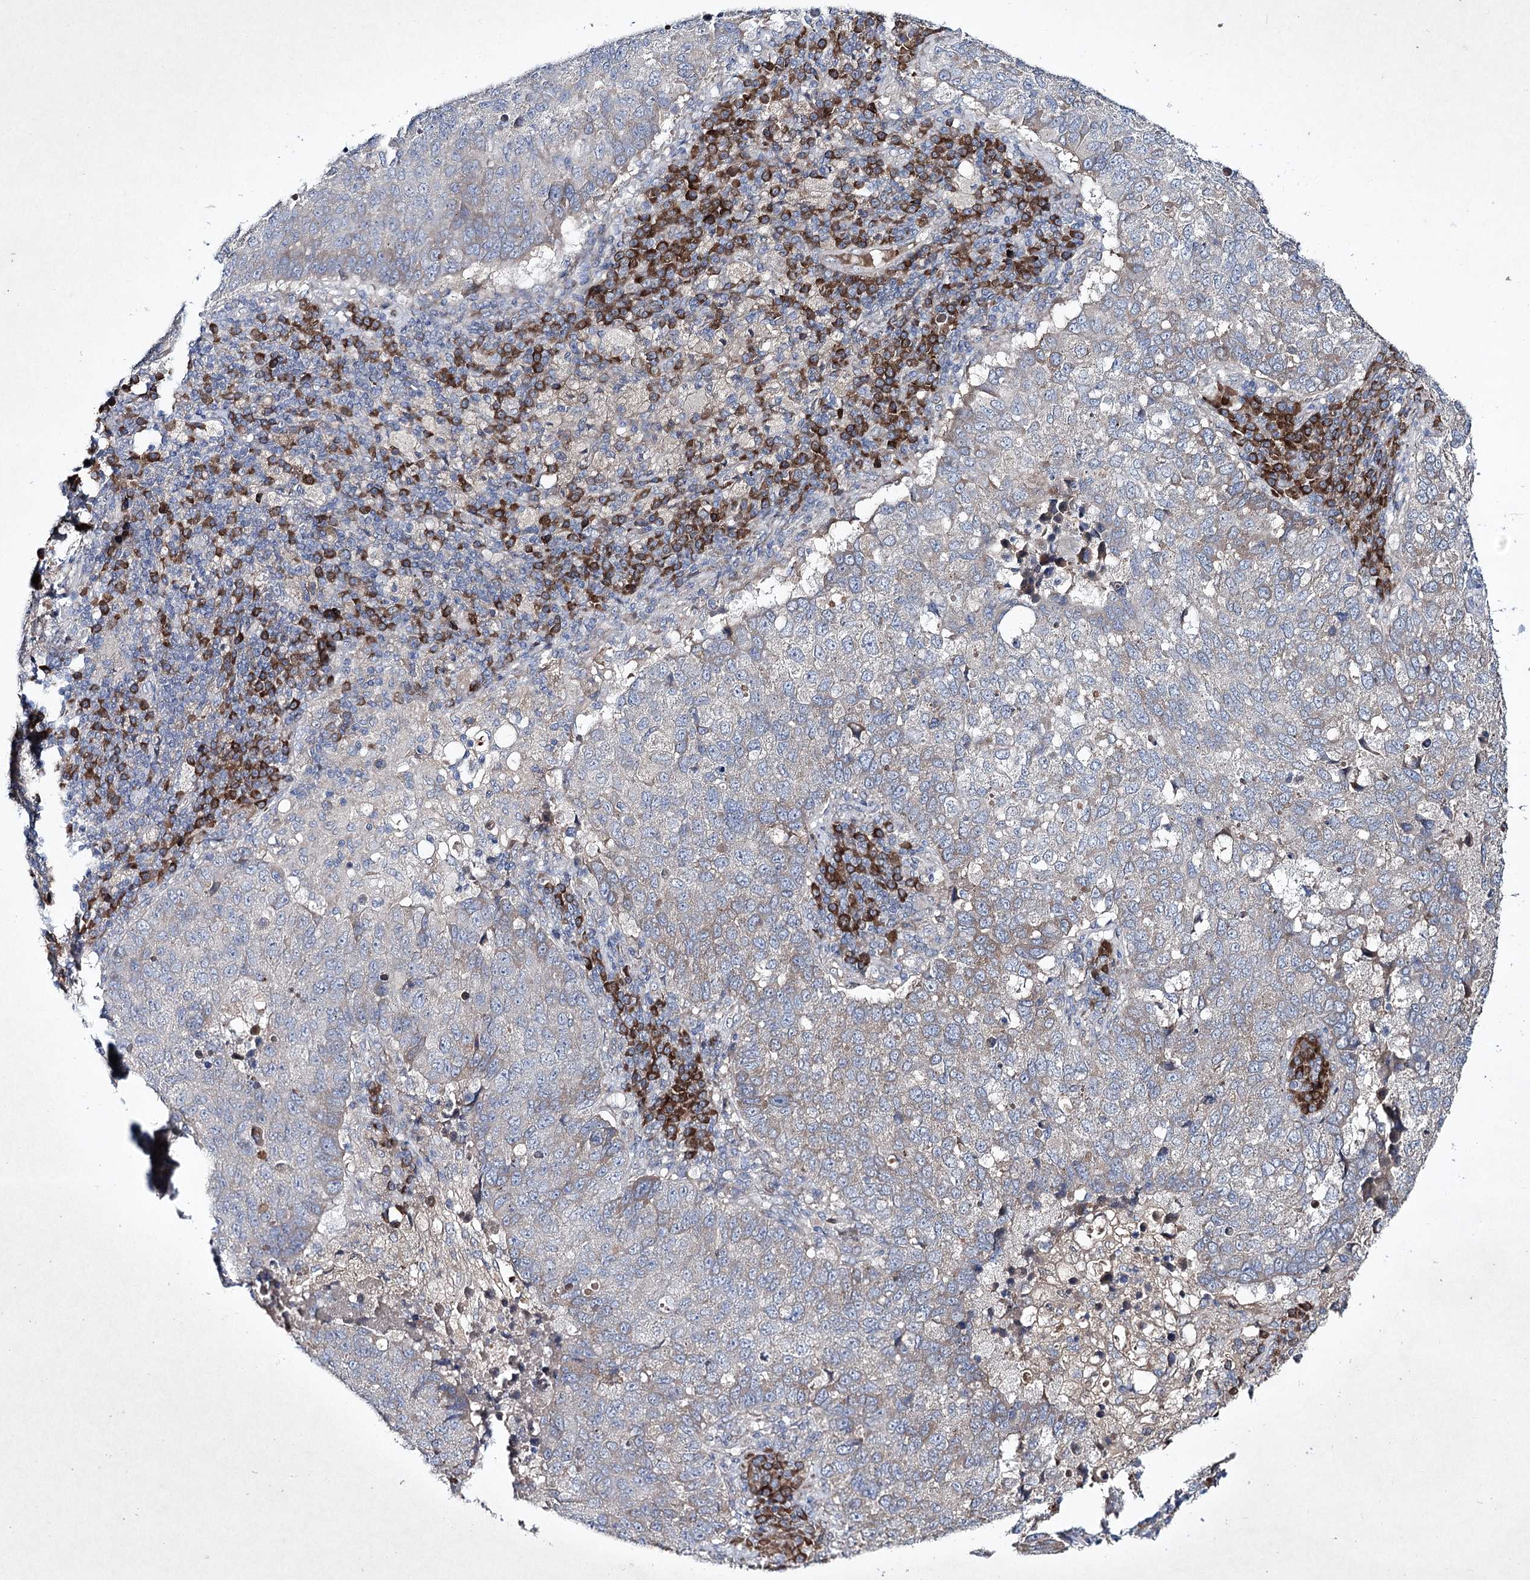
{"staining": {"intensity": "weak", "quantity": "<25%", "location": "cytoplasmic/membranous"}, "tissue": "lung cancer", "cell_type": "Tumor cells", "image_type": "cancer", "snomed": [{"axis": "morphology", "description": "Squamous cell carcinoma, NOS"}, {"axis": "topography", "description": "Lung"}], "caption": "This photomicrograph is of squamous cell carcinoma (lung) stained with immunohistochemistry to label a protein in brown with the nuclei are counter-stained blue. There is no positivity in tumor cells.", "gene": "ALG9", "patient": {"sex": "male", "age": 73}}